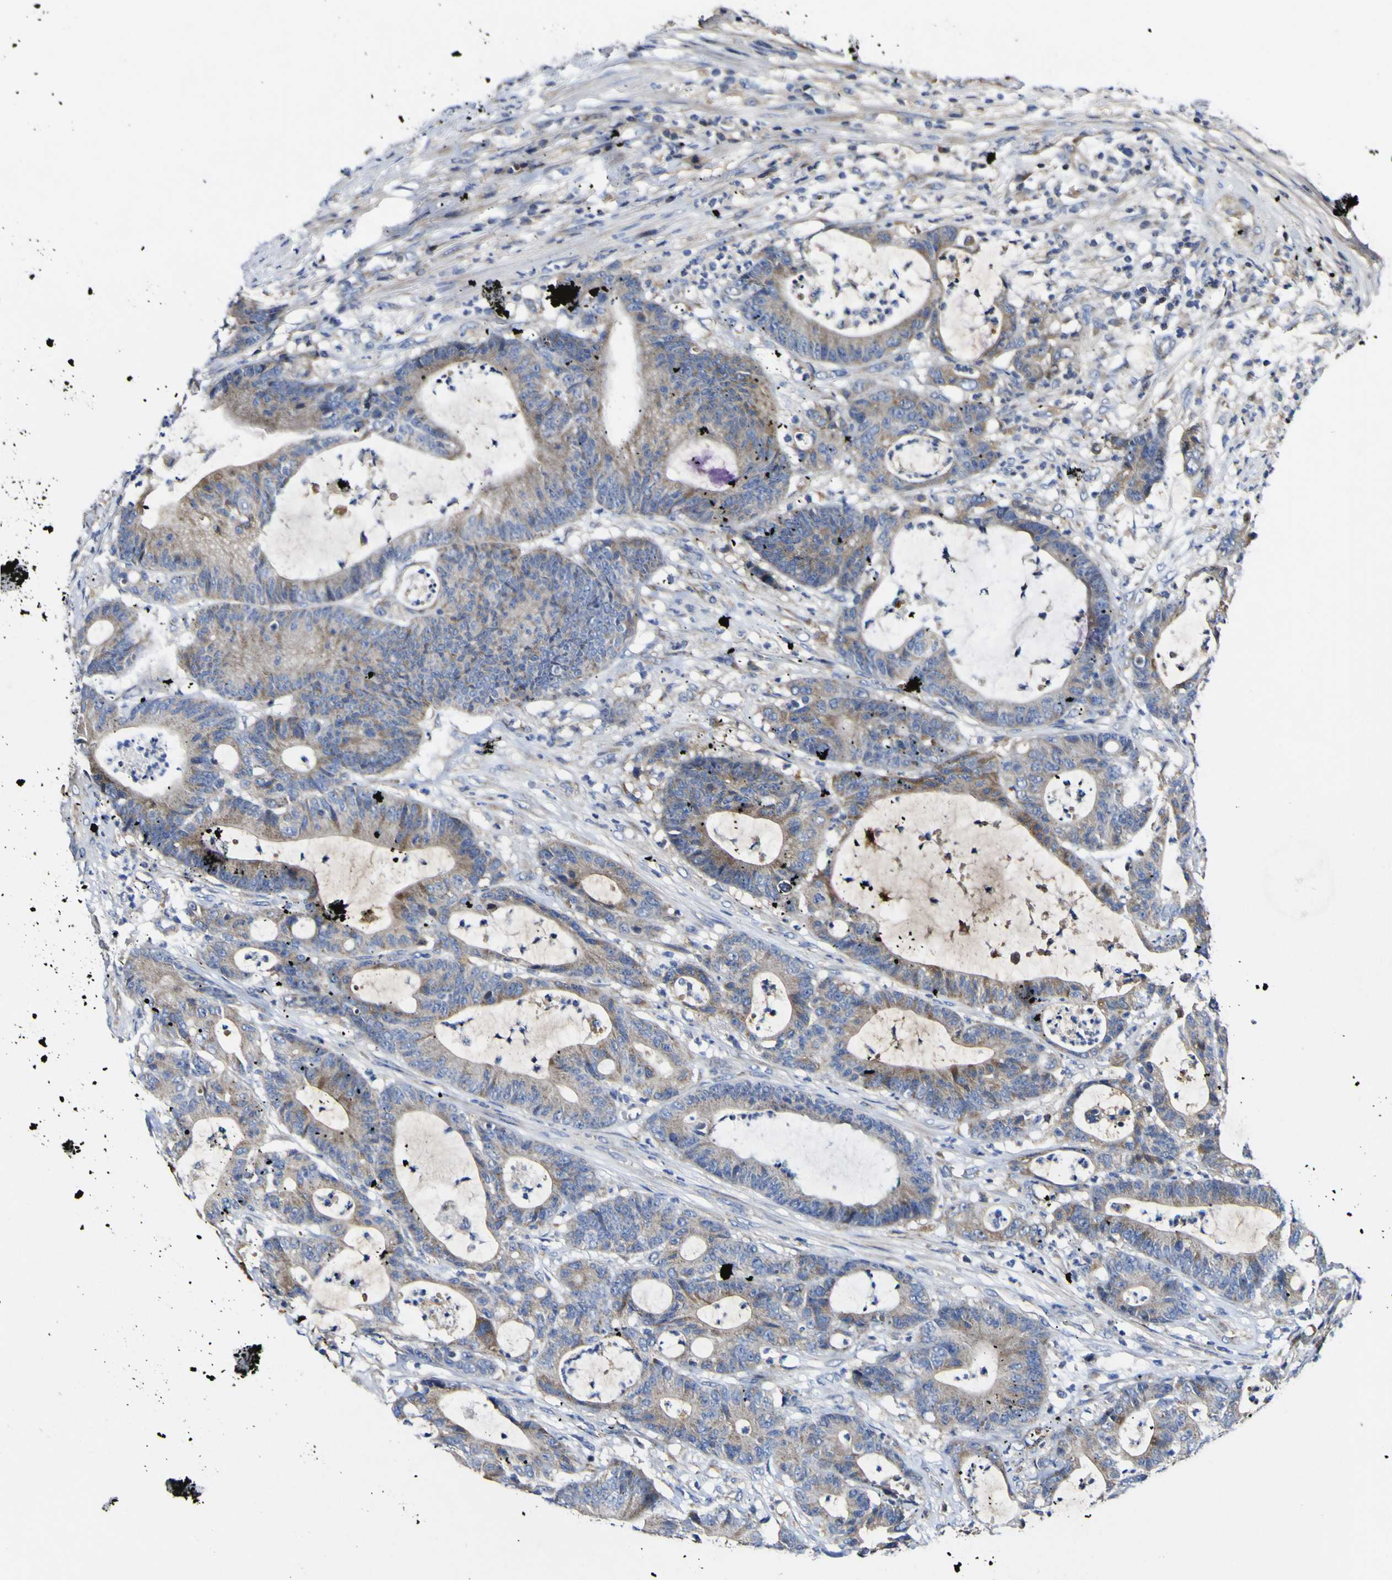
{"staining": {"intensity": "weak", "quantity": ">75%", "location": "cytoplasmic/membranous"}, "tissue": "colorectal cancer", "cell_type": "Tumor cells", "image_type": "cancer", "snomed": [{"axis": "morphology", "description": "Adenocarcinoma, NOS"}, {"axis": "topography", "description": "Colon"}], "caption": "DAB (3,3'-diaminobenzidine) immunohistochemical staining of adenocarcinoma (colorectal) displays weak cytoplasmic/membranous protein expression in approximately >75% of tumor cells. Nuclei are stained in blue.", "gene": "CCDC90B", "patient": {"sex": "female", "age": 84}}